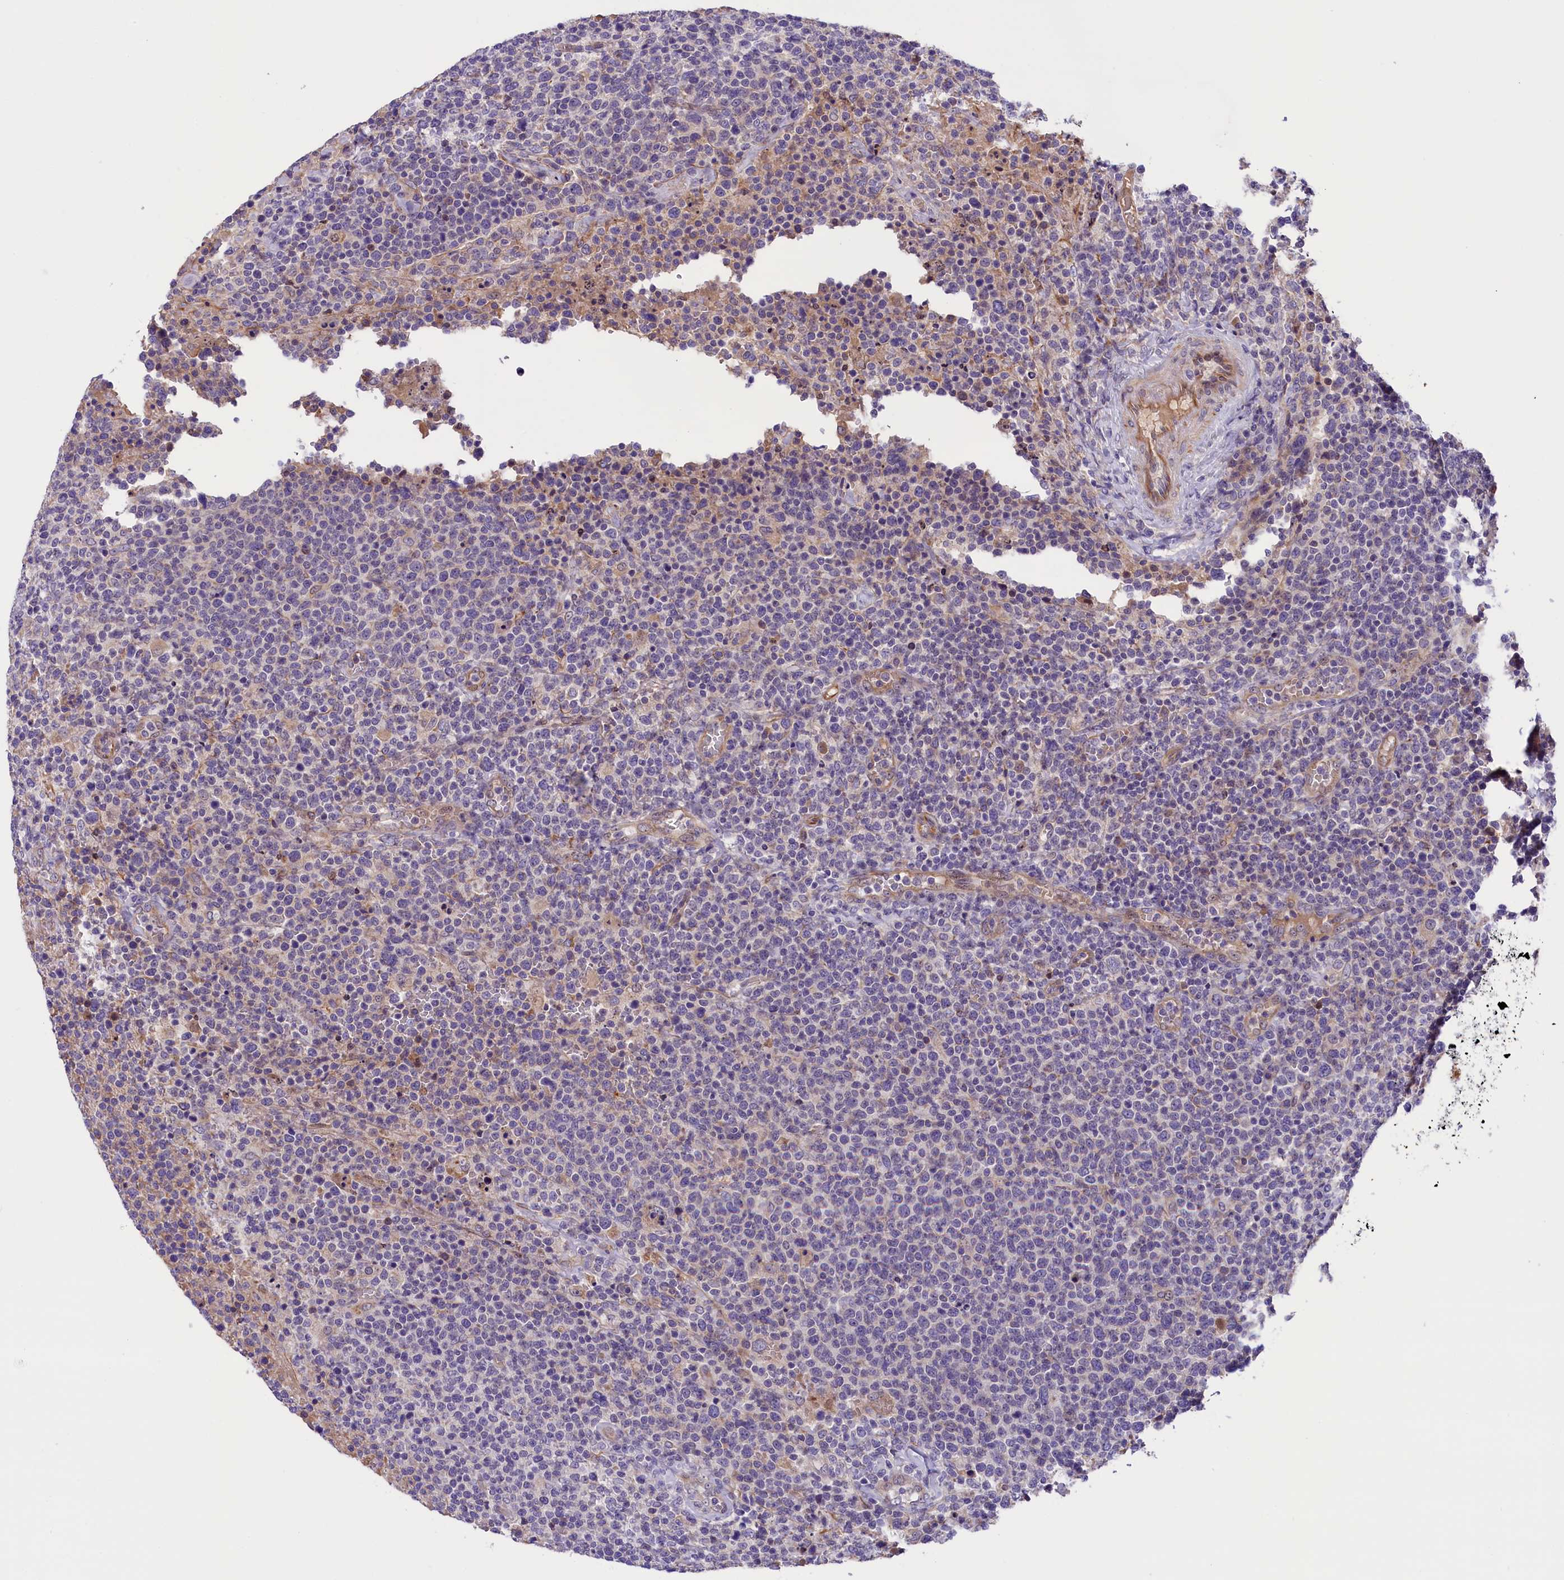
{"staining": {"intensity": "negative", "quantity": "none", "location": "none"}, "tissue": "lymphoma", "cell_type": "Tumor cells", "image_type": "cancer", "snomed": [{"axis": "morphology", "description": "Malignant lymphoma, non-Hodgkin's type, High grade"}, {"axis": "topography", "description": "Lymph node"}], "caption": "There is no significant staining in tumor cells of lymphoma. (Stains: DAB (3,3'-diaminobenzidine) immunohistochemistry with hematoxylin counter stain, Microscopy: brightfield microscopy at high magnification).", "gene": "CCDC32", "patient": {"sex": "male", "age": 61}}